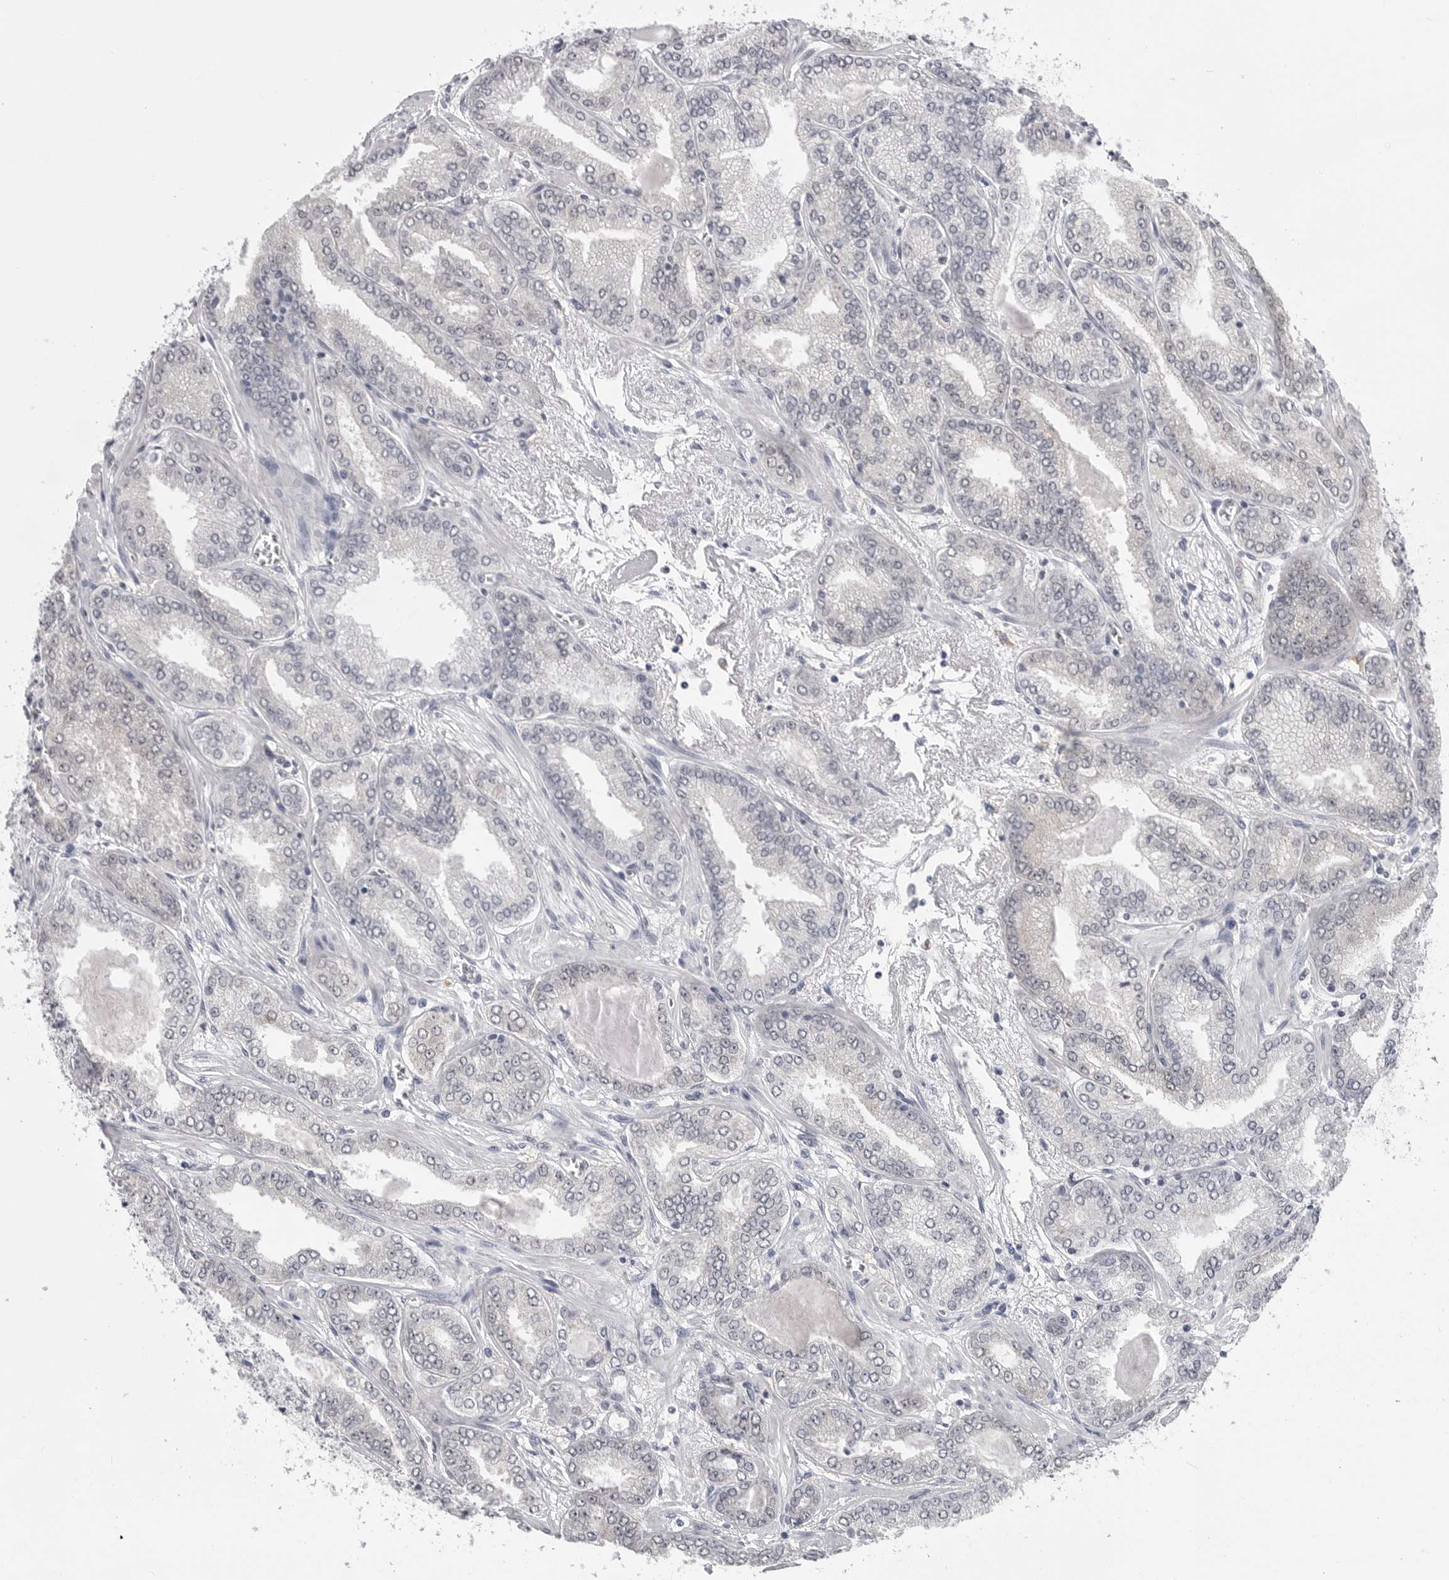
{"staining": {"intensity": "negative", "quantity": "none", "location": "none"}, "tissue": "prostate cancer", "cell_type": "Tumor cells", "image_type": "cancer", "snomed": [{"axis": "morphology", "description": "Adenocarcinoma, High grade"}, {"axis": "topography", "description": "Prostate"}], "caption": "The photomicrograph exhibits no staining of tumor cells in adenocarcinoma (high-grade) (prostate).", "gene": "PNPO", "patient": {"sex": "male", "age": 71}}